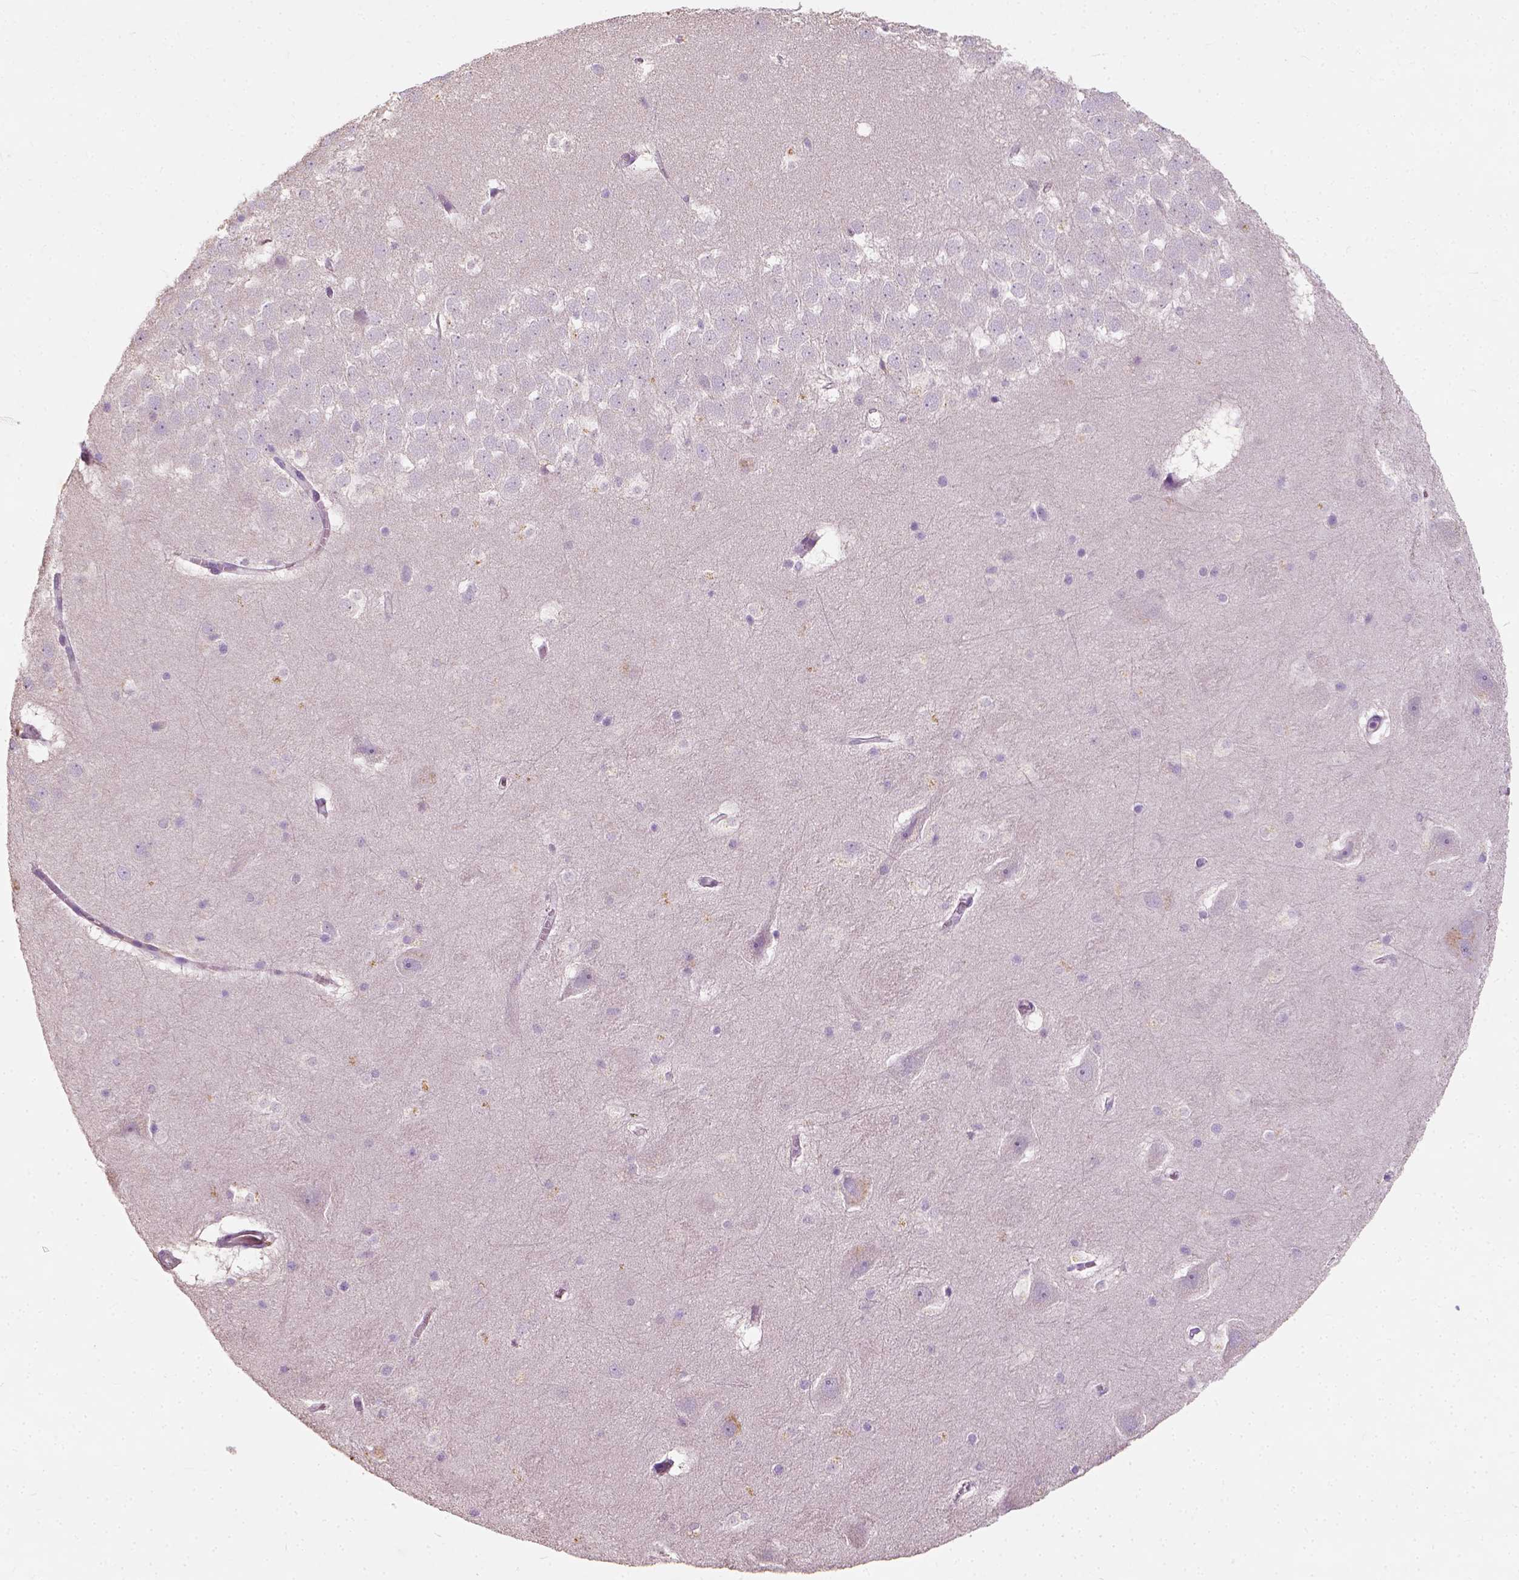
{"staining": {"intensity": "negative", "quantity": "none", "location": "none"}, "tissue": "hippocampus", "cell_type": "Glial cells", "image_type": "normal", "snomed": [{"axis": "morphology", "description": "Normal tissue, NOS"}, {"axis": "topography", "description": "Hippocampus"}], "caption": "Human hippocampus stained for a protein using IHC demonstrates no positivity in glial cells.", "gene": "DHCR24", "patient": {"sex": "male", "age": 45}}